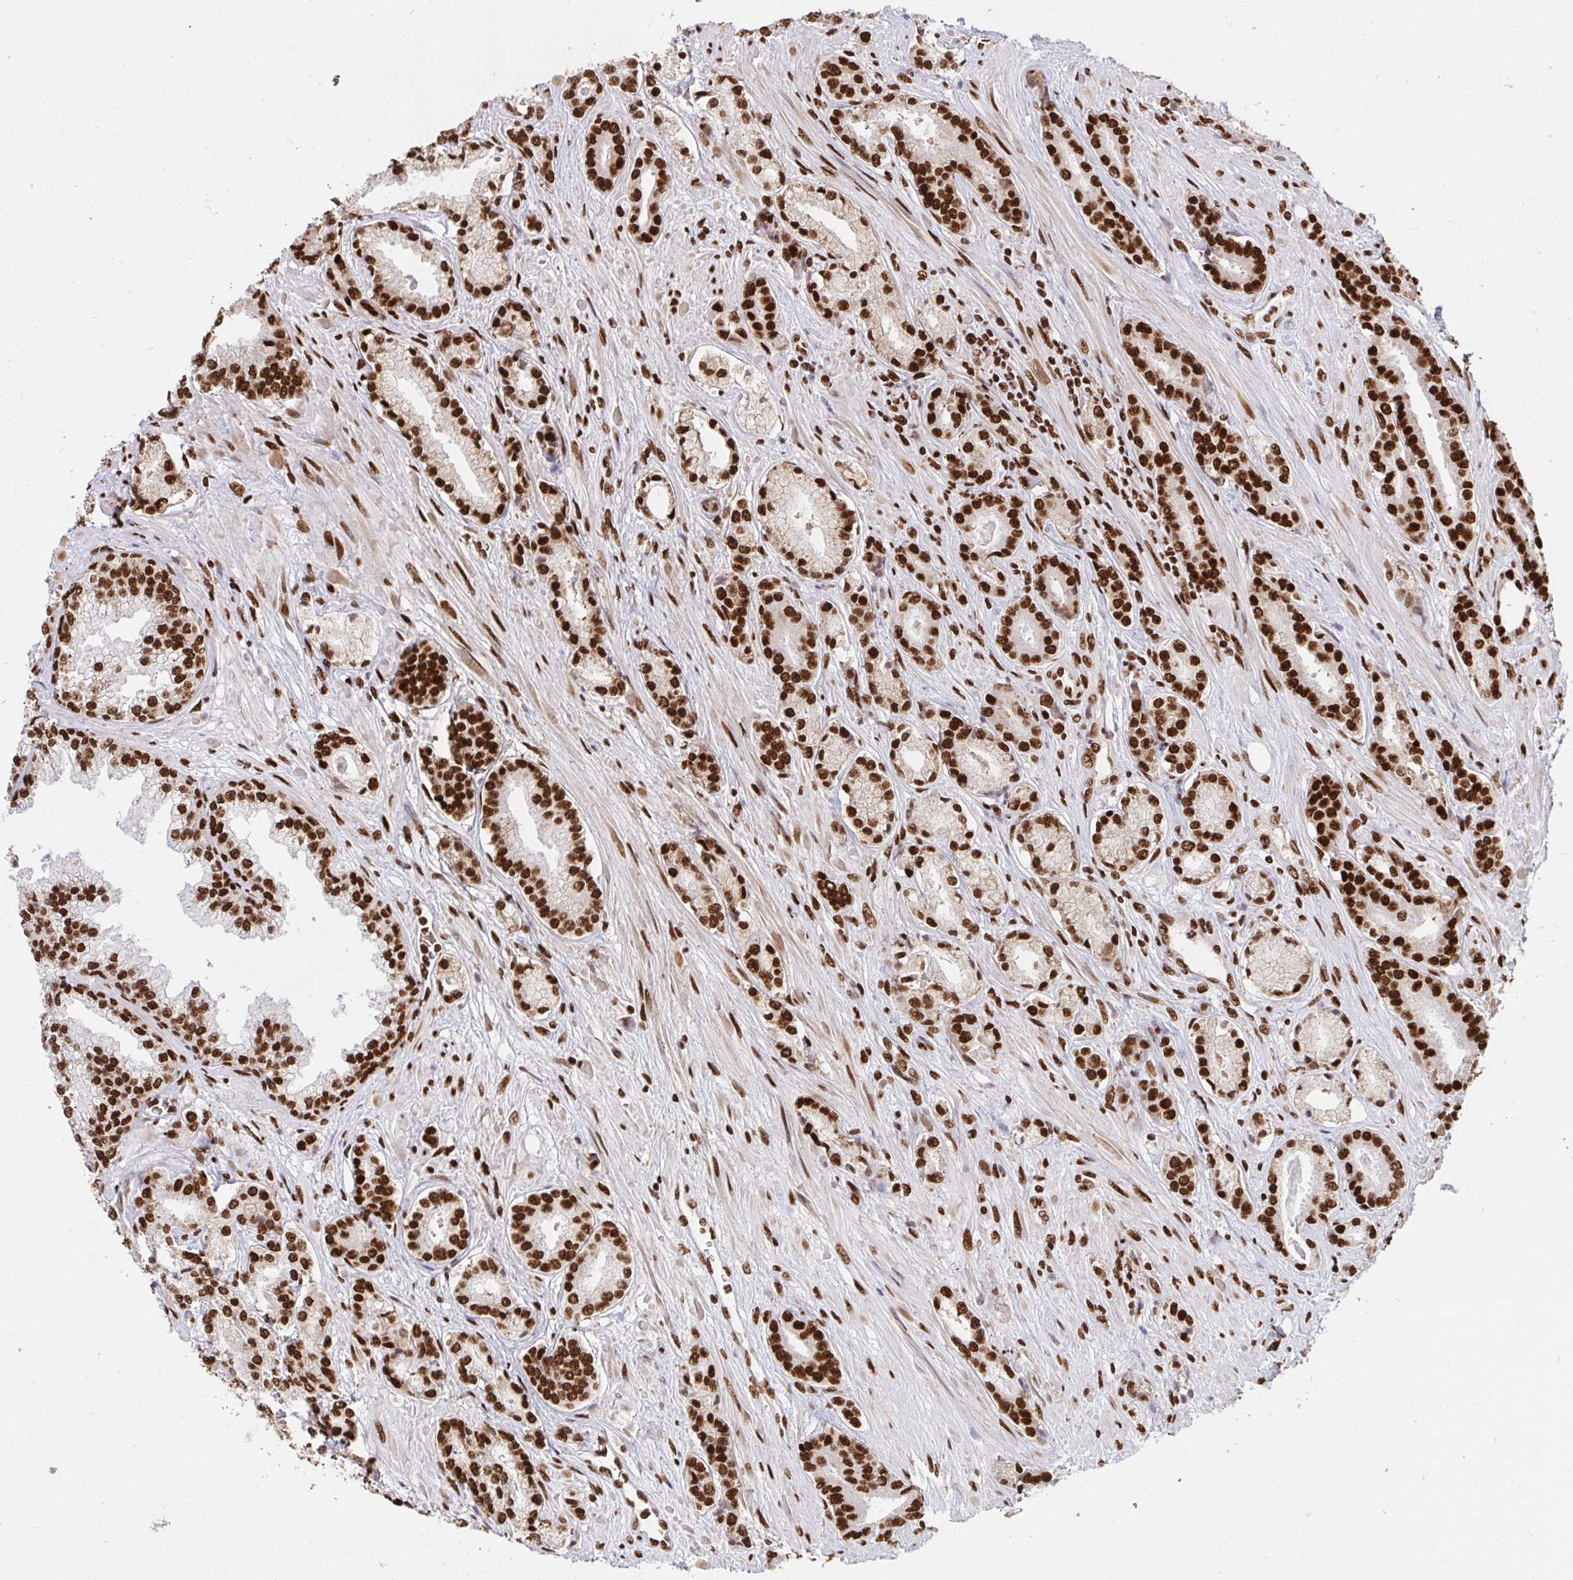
{"staining": {"intensity": "strong", "quantity": ">75%", "location": "nuclear"}, "tissue": "prostate cancer", "cell_type": "Tumor cells", "image_type": "cancer", "snomed": [{"axis": "morphology", "description": "Adenocarcinoma, High grade"}, {"axis": "topography", "description": "Prostate"}], "caption": "The immunohistochemical stain highlights strong nuclear staining in tumor cells of high-grade adenocarcinoma (prostate) tissue.", "gene": "HNRNPL", "patient": {"sex": "male", "age": 56}}